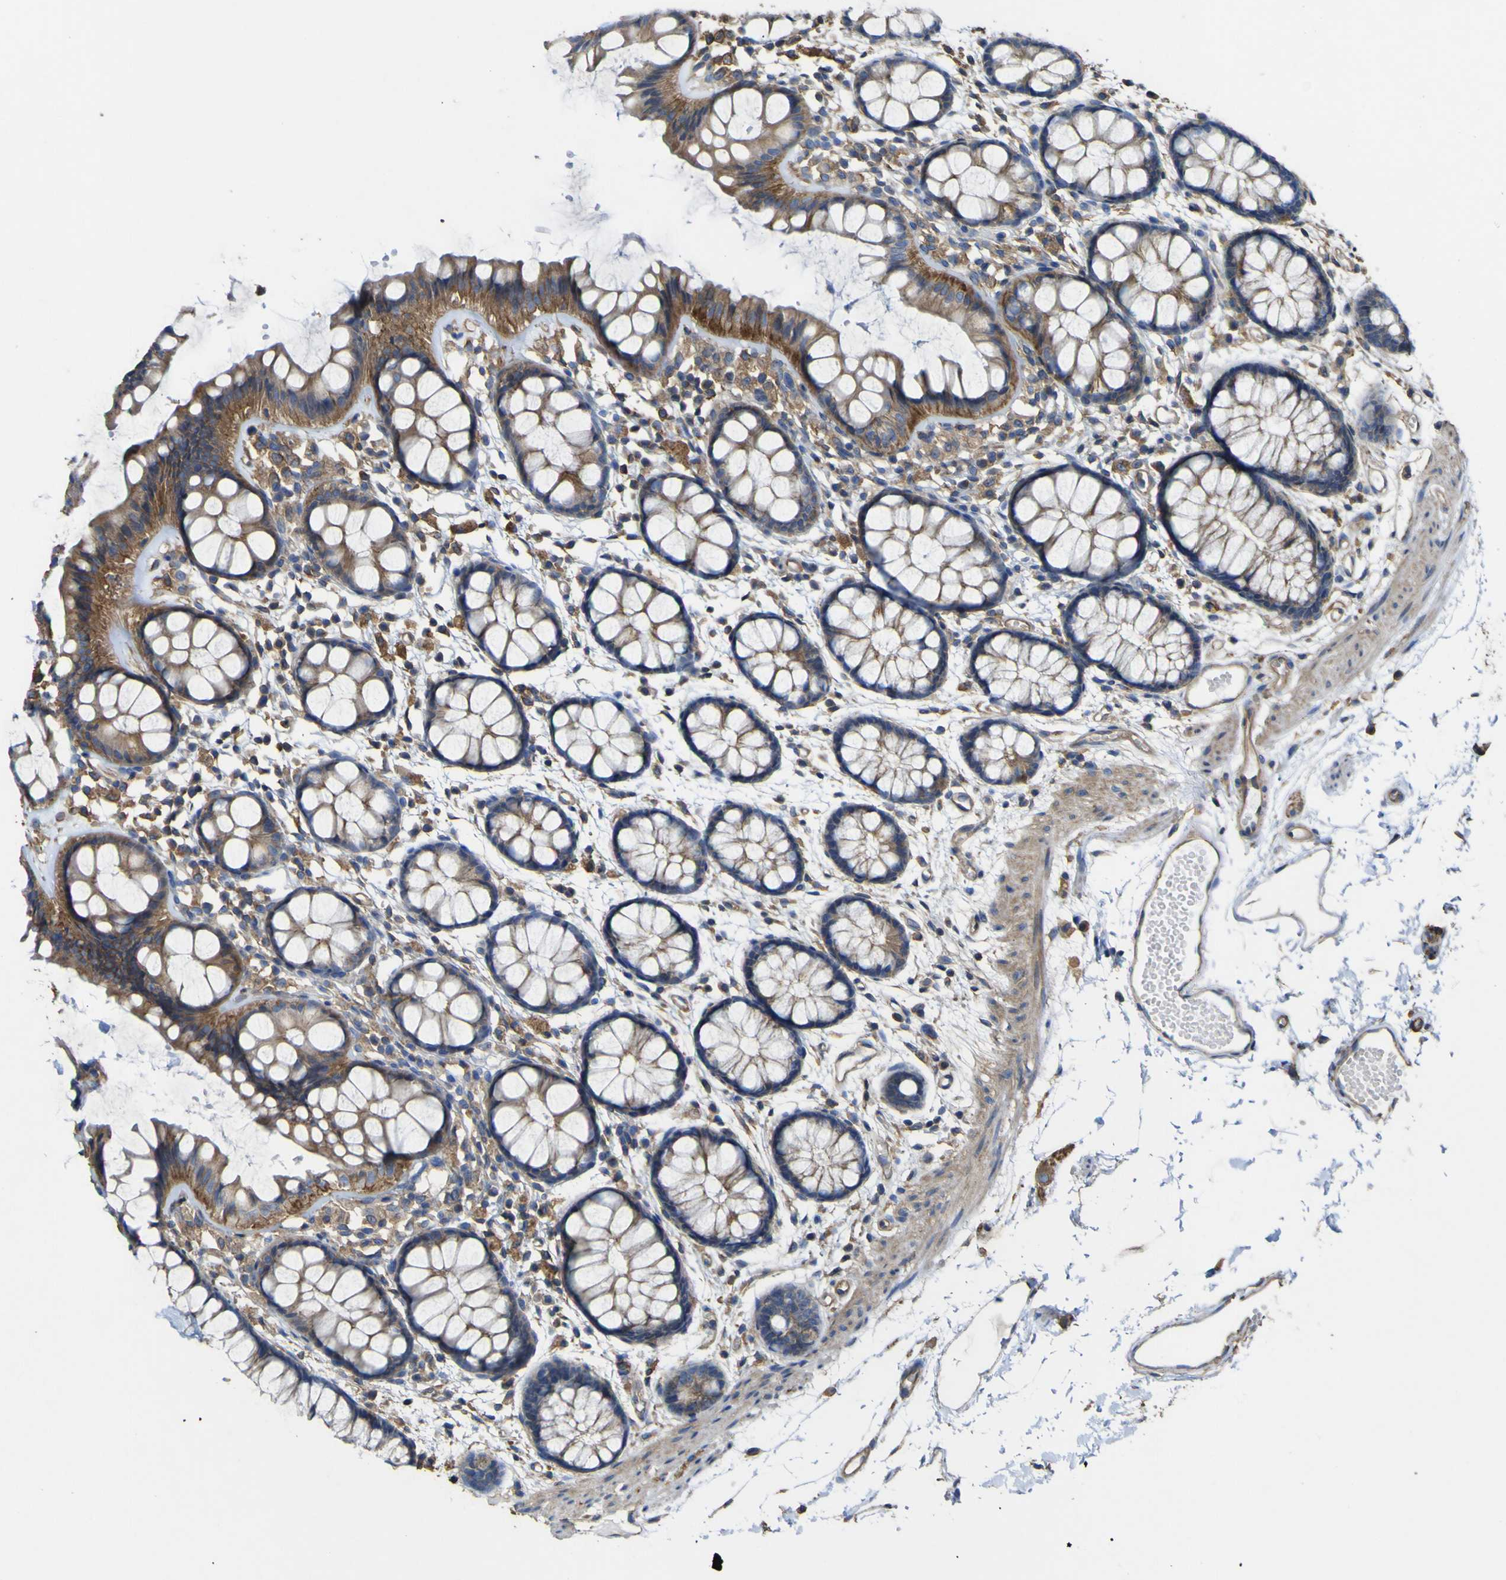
{"staining": {"intensity": "moderate", "quantity": ">75%", "location": "cytoplasmic/membranous"}, "tissue": "rectum", "cell_type": "Glandular cells", "image_type": "normal", "snomed": [{"axis": "morphology", "description": "Normal tissue, NOS"}, {"axis": "topography", "description": "Rectum"}], "caption": "A brown stain highlights moderate cytoplasmic/membranous expression of a protein in glandular cells of normal rectum. The protein is stained brown, and the nuclei are stained in blue (DAB (3,3'-diaminobenzidine) IHC with brightfield microscopy, high magnification).", "gene": "TNFSF15", "patient": {"sex": "female", "age": 66}}